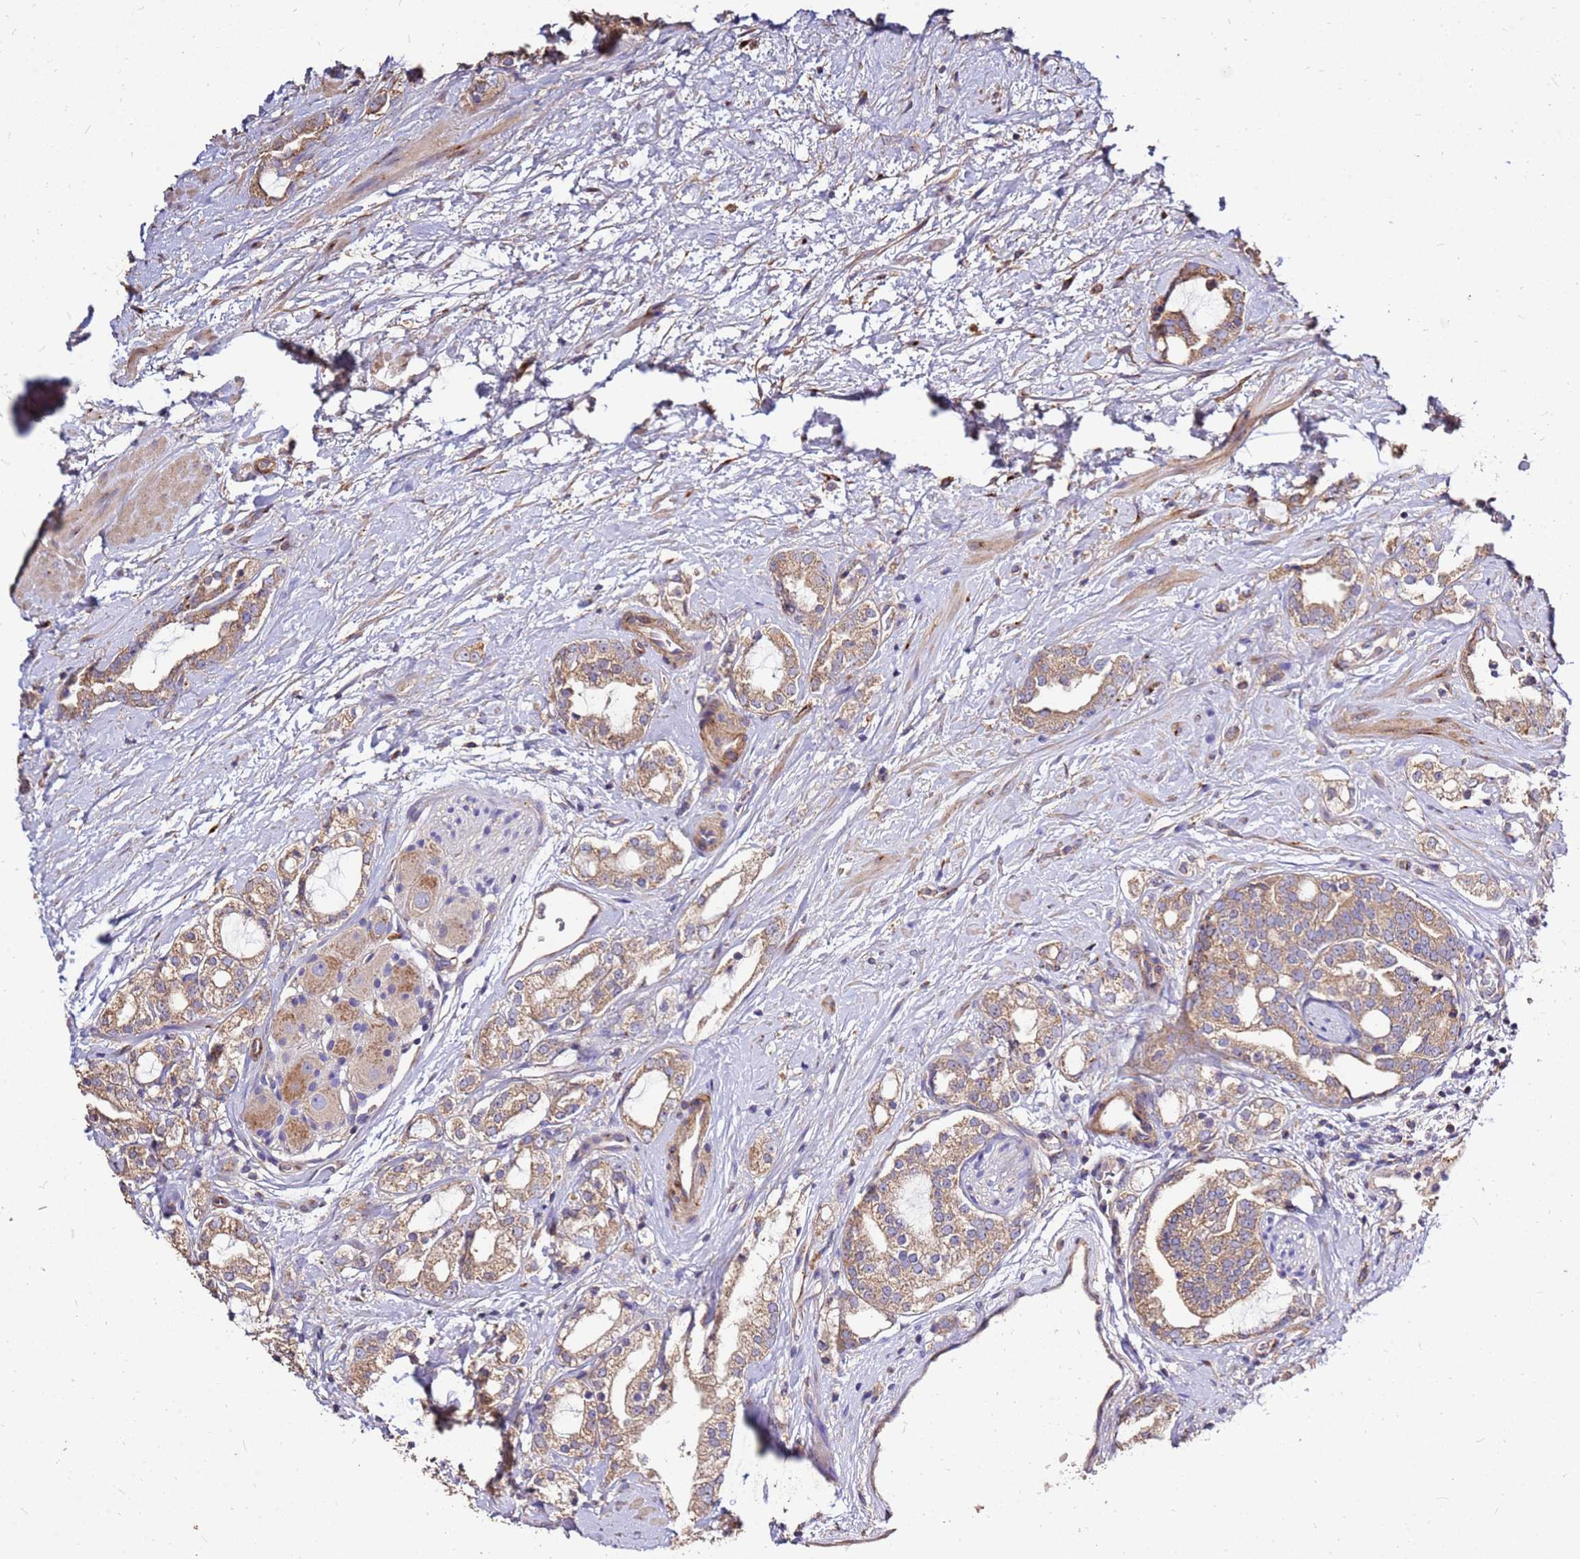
{"staining": {"intensity": "moderate", "quantity": "25%-75%", "location": "cytoplasmic/membranous"}, "tissue": "prostate cancer", "cell_type": "Tumor cells", "image_type": "cancer", "snomed": [{"axis": "morphology", "description": "Adenocarcinoma, High grade"}, {"axis": "topography", "description": "Prostate"}], "caption": "The micrograph exhibits a brown stain indicating the presence of a protein in the cytoplasmic/membranous of tumor cells in prostate high-grade adenocarcinoma.", "gene": "EXD3", "patient": {"sex": "male", "age": 64}}